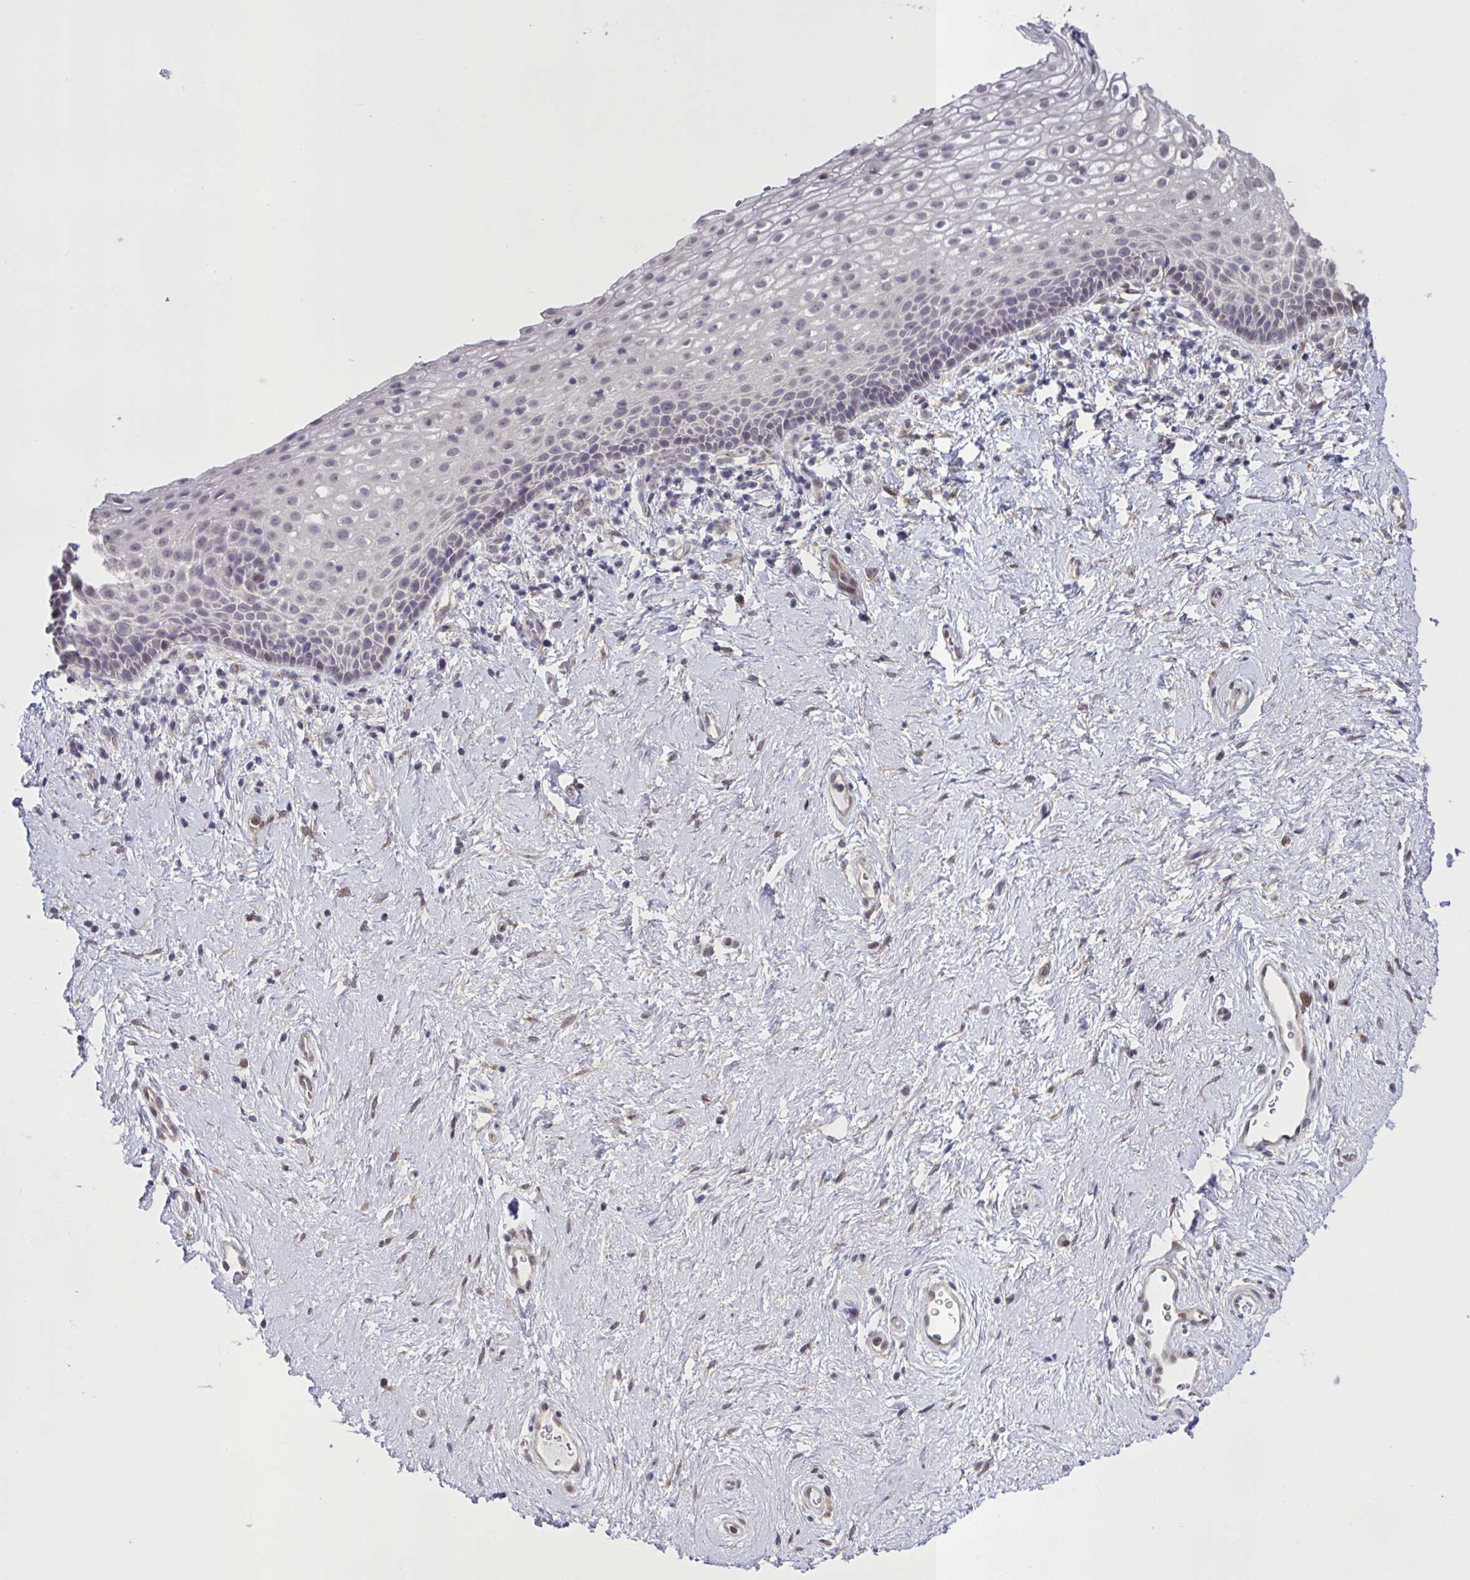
{"staining": {"intensity": "negative", "quantity": "none", "location": "none"}, "tissue": "vagina", "cell_type": "Squamous epithelial cells", "image_type": "normal", "snomed": [{"axis": "morphology", "description": "Normal tissue, NOS"}, {"axis": "topography", "description": "Vagina"}], "caption": "An immunohistochemistry image of unremarkable vagina is shown. There is no staining in squamous epithelial cells of vagina.", "gene": "MRGPRX2", "patient": {"sex": "female", "age": 61}}